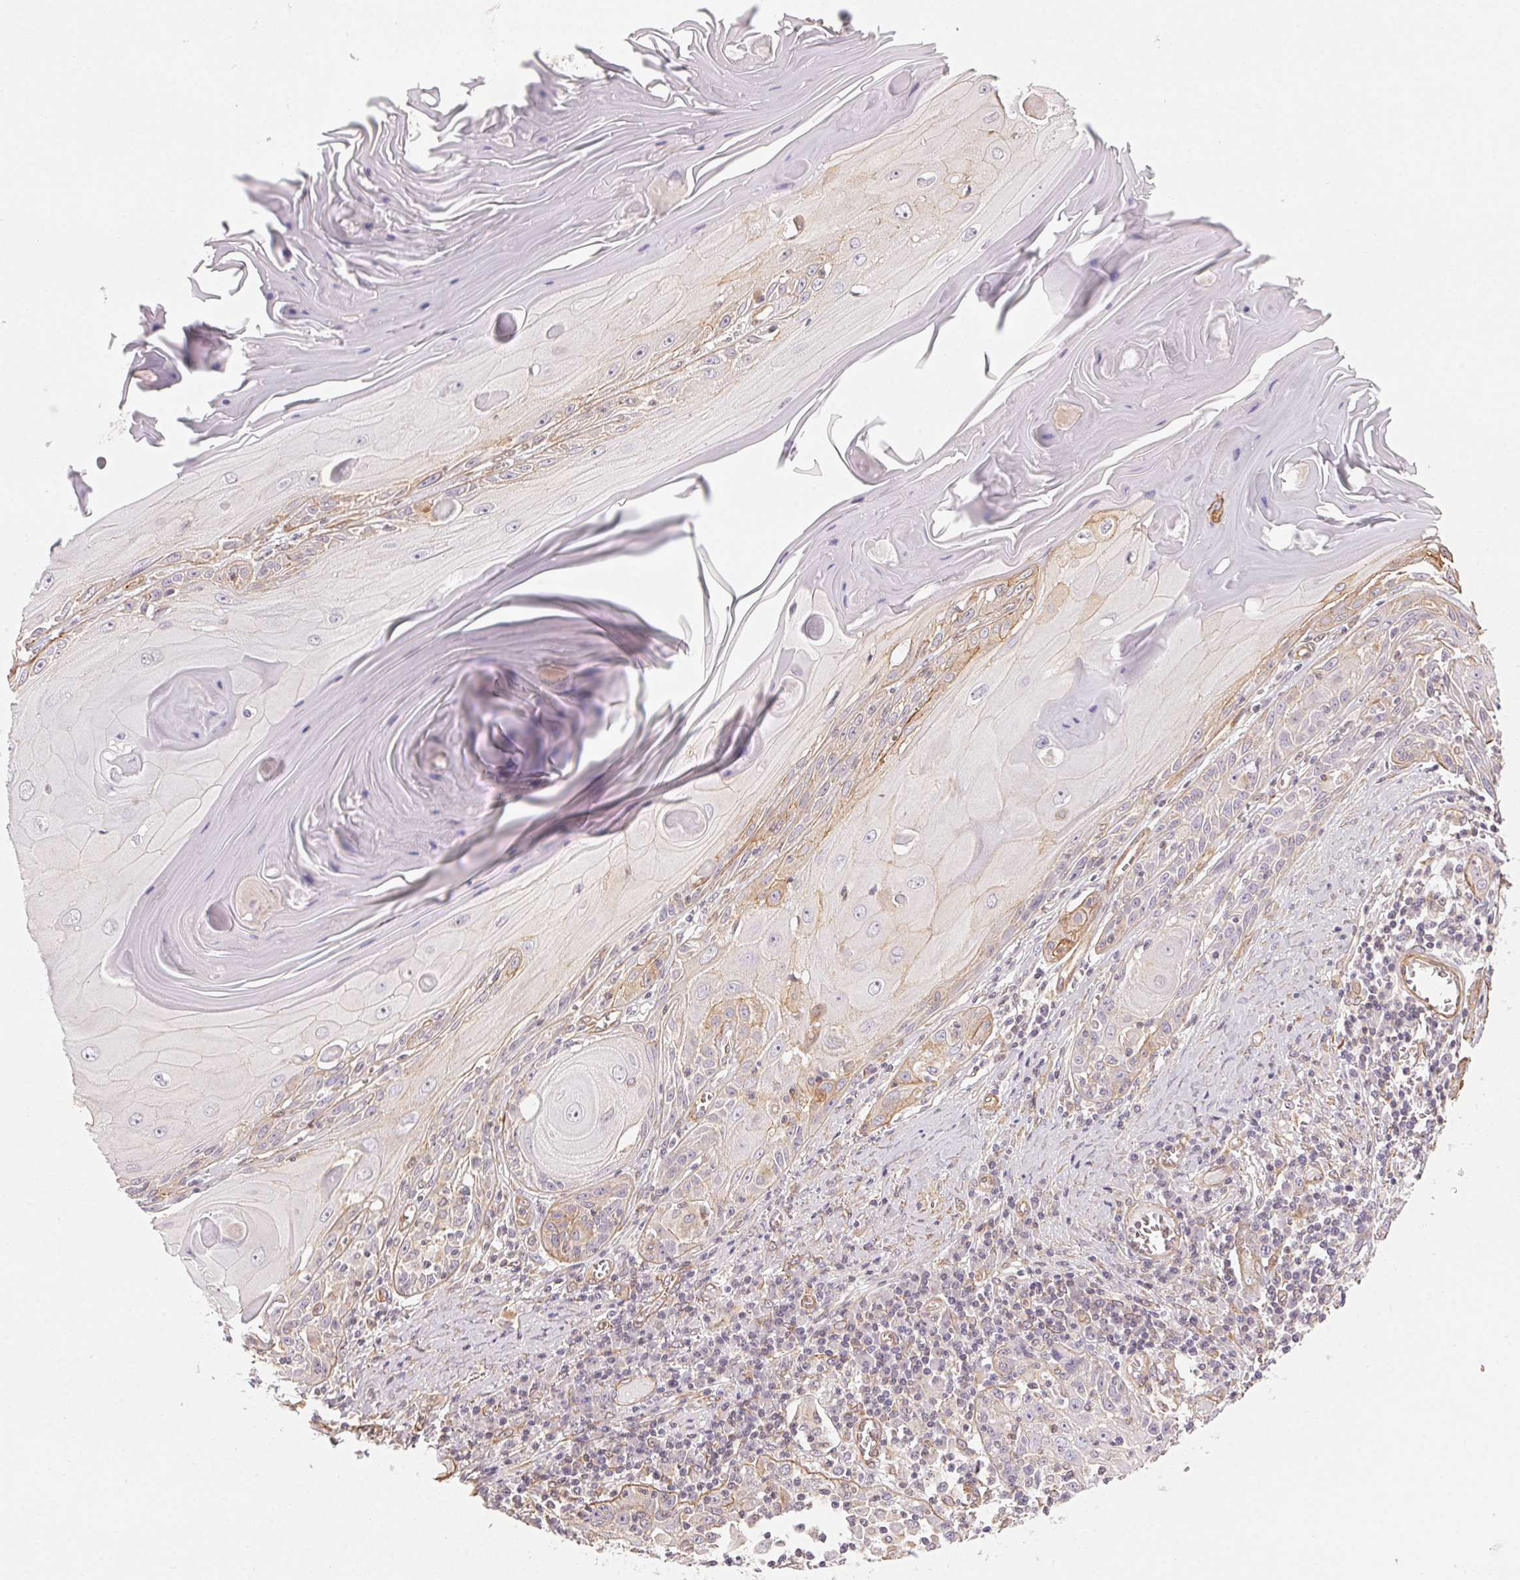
{"staining": {"intensity": "negative", "quantity": "none", "location": "none"}, "tissue": "skin cancer", "cell_type": "Tumor cells", "image_type": "cancer", "snomed": [{"axis": "morphology", "description": "Squamous cell carcinoma, NOS"}, {"axis": "topography", "description": "Skin"}, {"axis": "topography", "description": "Vulva"}], "caption": "Human skin squamous cell carcinoma stained for a protein using IHC exhibits no expression in tumor cells.", "gene": "PLA2G4F", "patient": {"sex": "female", "age": 85}}